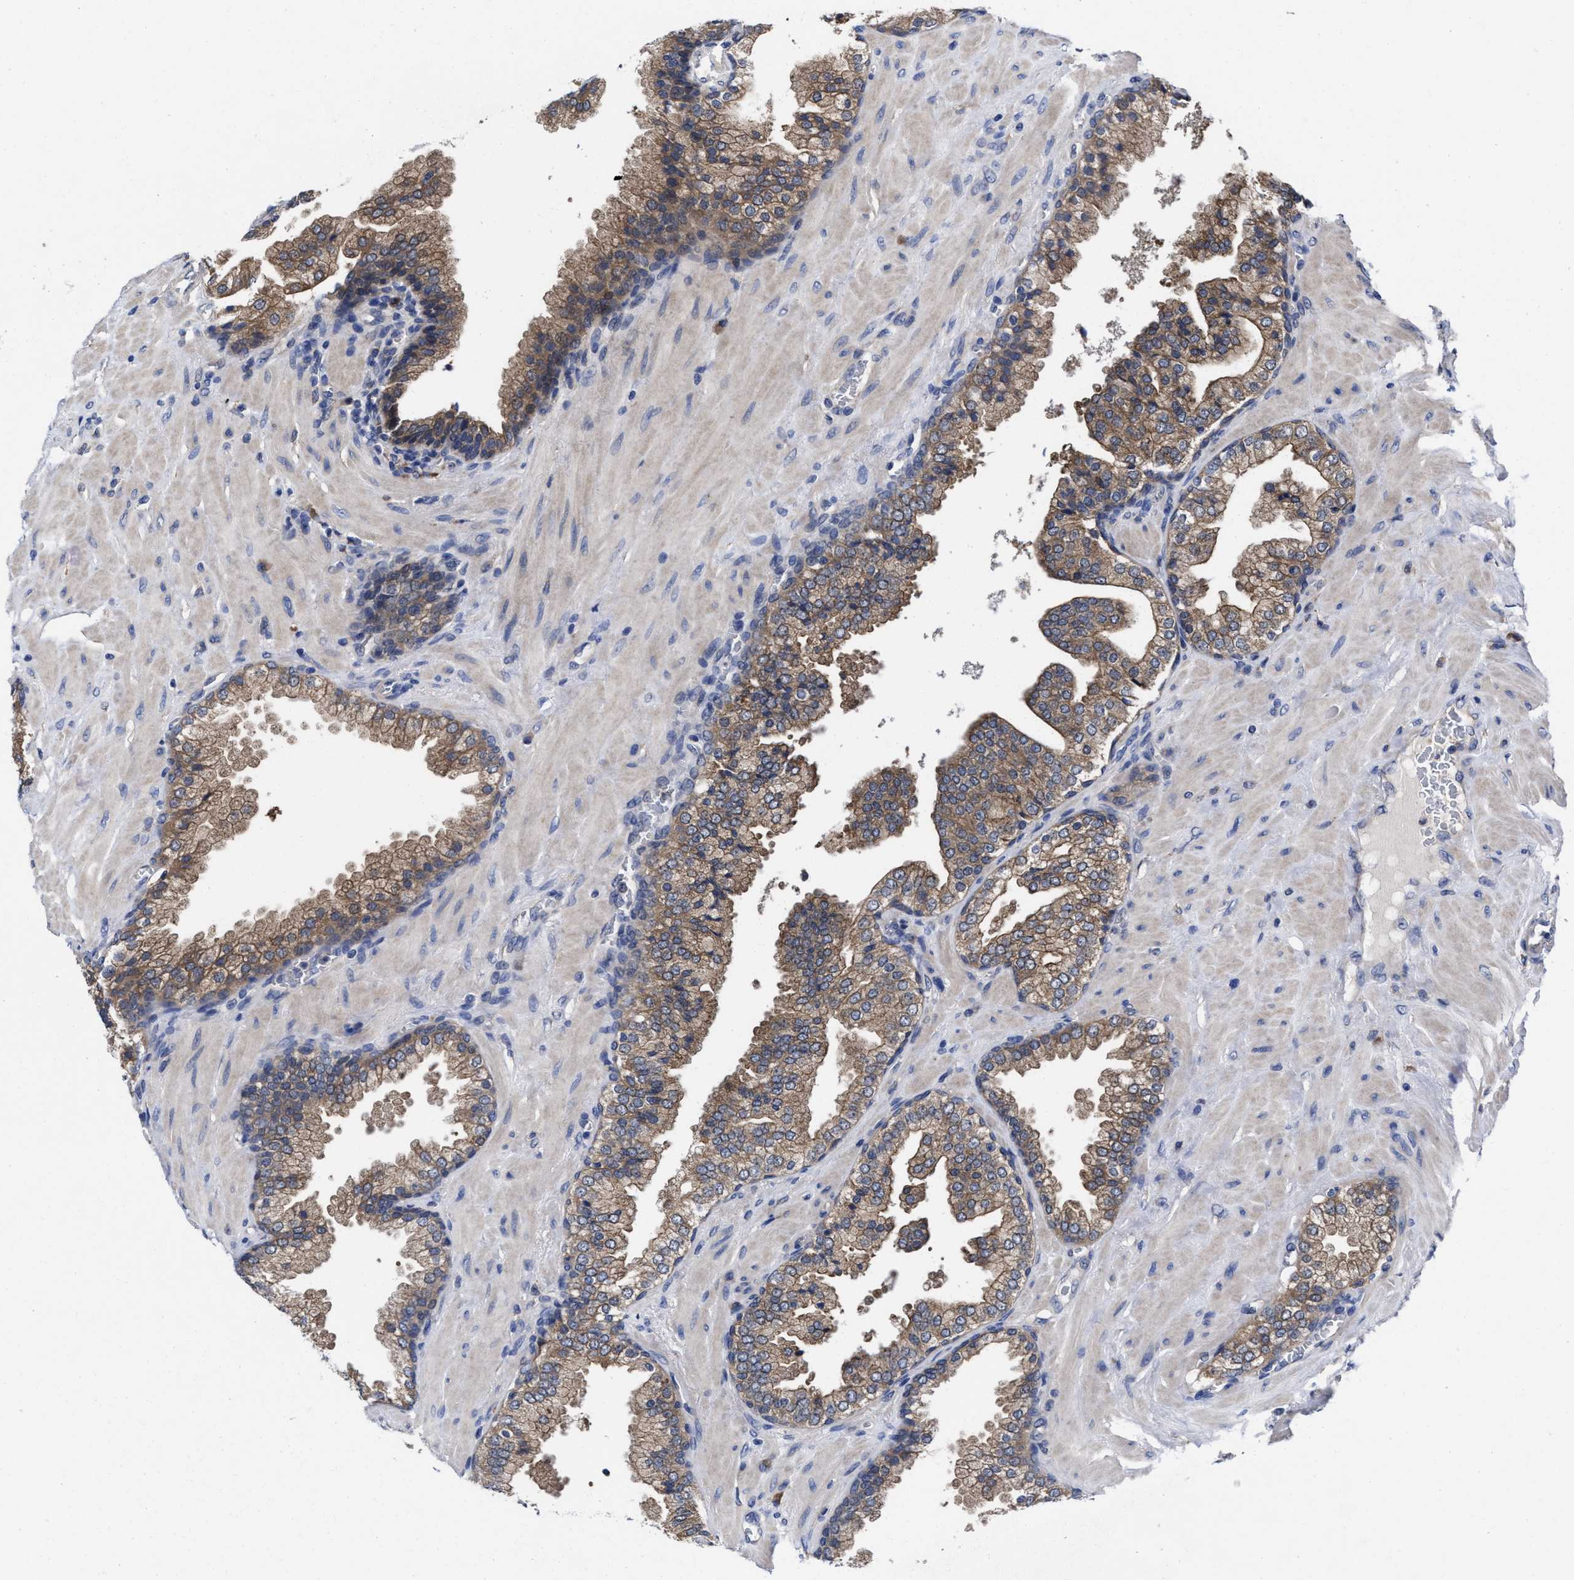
{"staining": {"intensity": "moderate", "quantity": ">75%", "location": "cytoplasmic/membranous"}, "tissue": "prostate cancer", "cell_type": "Tumor cells", "image_type": "cancer", "snomed": [{"axis": "morphology", "description": "Adenocarcinoma, Low grade"}, {"axis": "topography", "description": "Prostate"}], "caption": "Immunohistochemical staining of human prostate cancer exhibits medium levels of moderate cytoplasmic/membranous protein staining in approximately >75% of tumor cells.", "gene": "TXNDC17", "patient": {"sex": "male", "age": 71}}